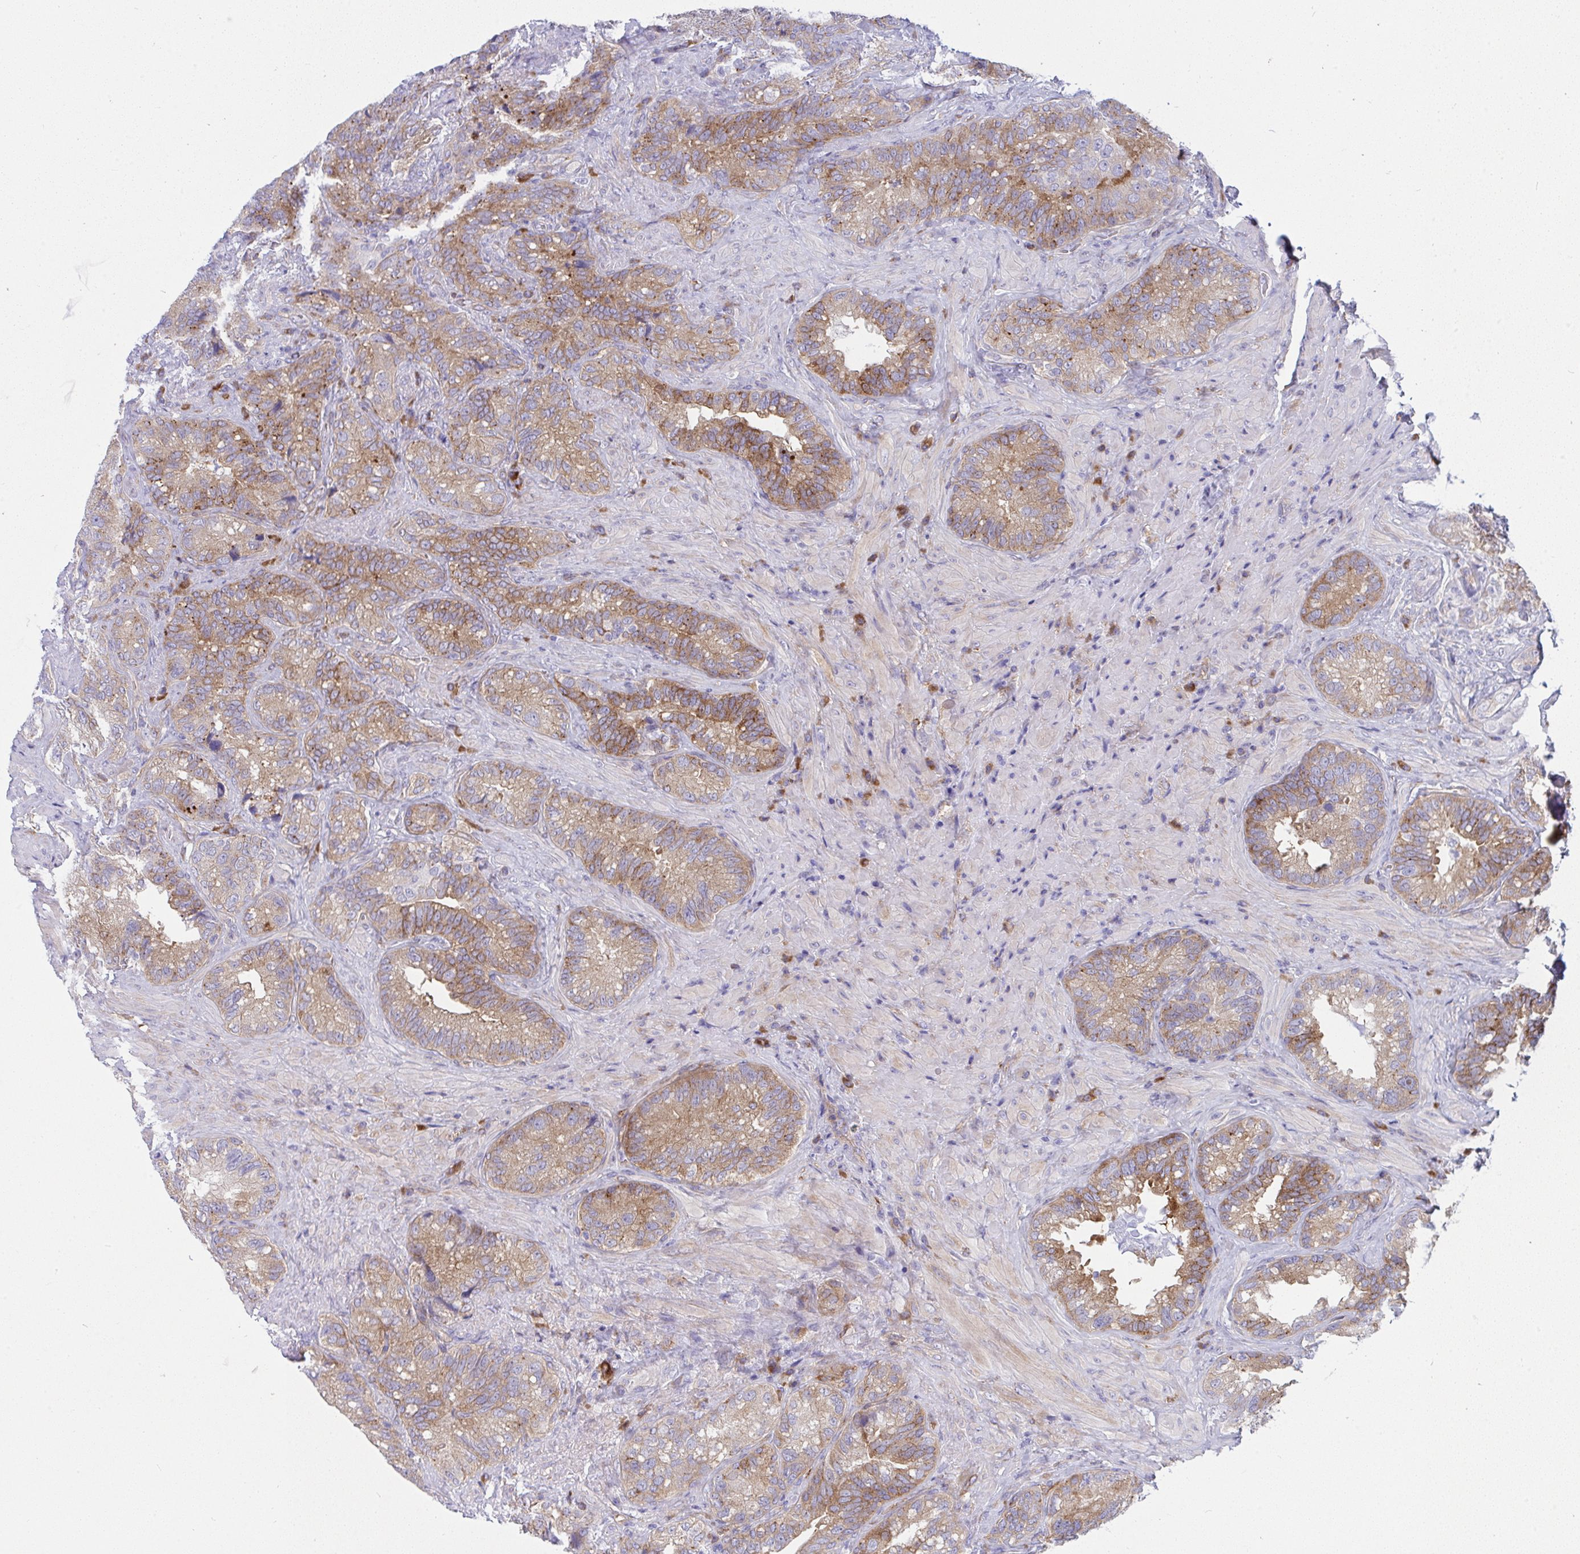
{"staining": {"intensity": "moderate", "quantity": ">75%", "location": "cytoplasmic/membranous"}, "tissue": "seminal vesicle", "cell_type": "Glandular cells", "image_type": "normal", "snomed": [{"axis": "morphology", "description": "Normal tissue, NOS"}, {"axis": "topography", "description": "Seminal veicle"}], "caption": "A high-resolution micrograph shows immunohistochemistry staining of benign seminal vesicle, which displays moderate cytoplasmic/membranous positivity in approximately >75% of glandular cells. Immunohistochemistry stains the protein in brown and the nuclei are stained blue.", "gene": "GAB1", "patient": {"sex": "male", "age": 68}}